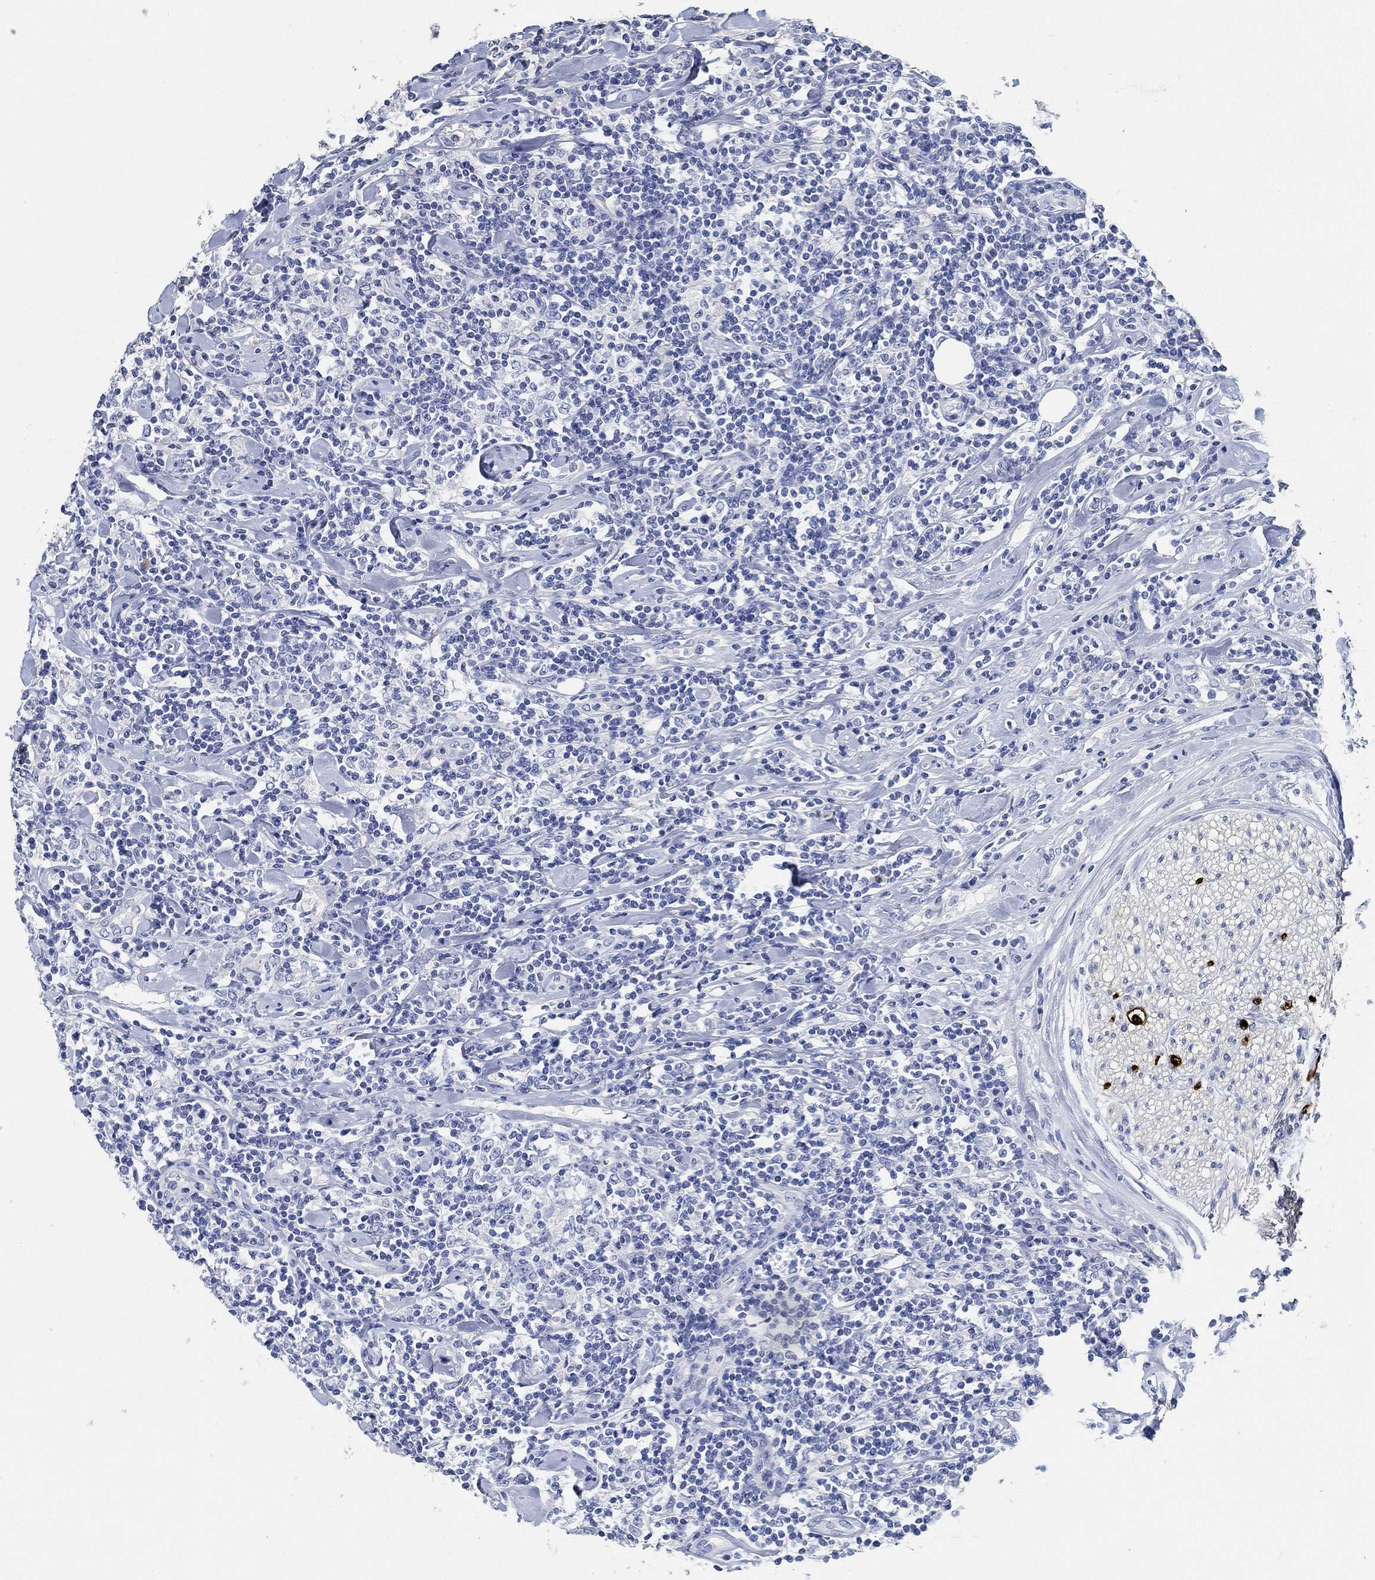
{"staining": {"intensity": "negative", "quantity": "none", "location": "none"}, "tissue": "lymphoma", "cell_type": "Tumor cells", "image_type": "cancer", "snomed": [{"axis": "morphology", "description": "Malignant lymphoma, non-Hodgkin's type, High grade"}, {"axis": "topography", "description": "Lymph node"}], "caption": "This is an IHC histopathology image of lymphoma. There is no positivity in tumor cells.", "gene": "PRX", "patient": {"sex": "female", "age": 84}}